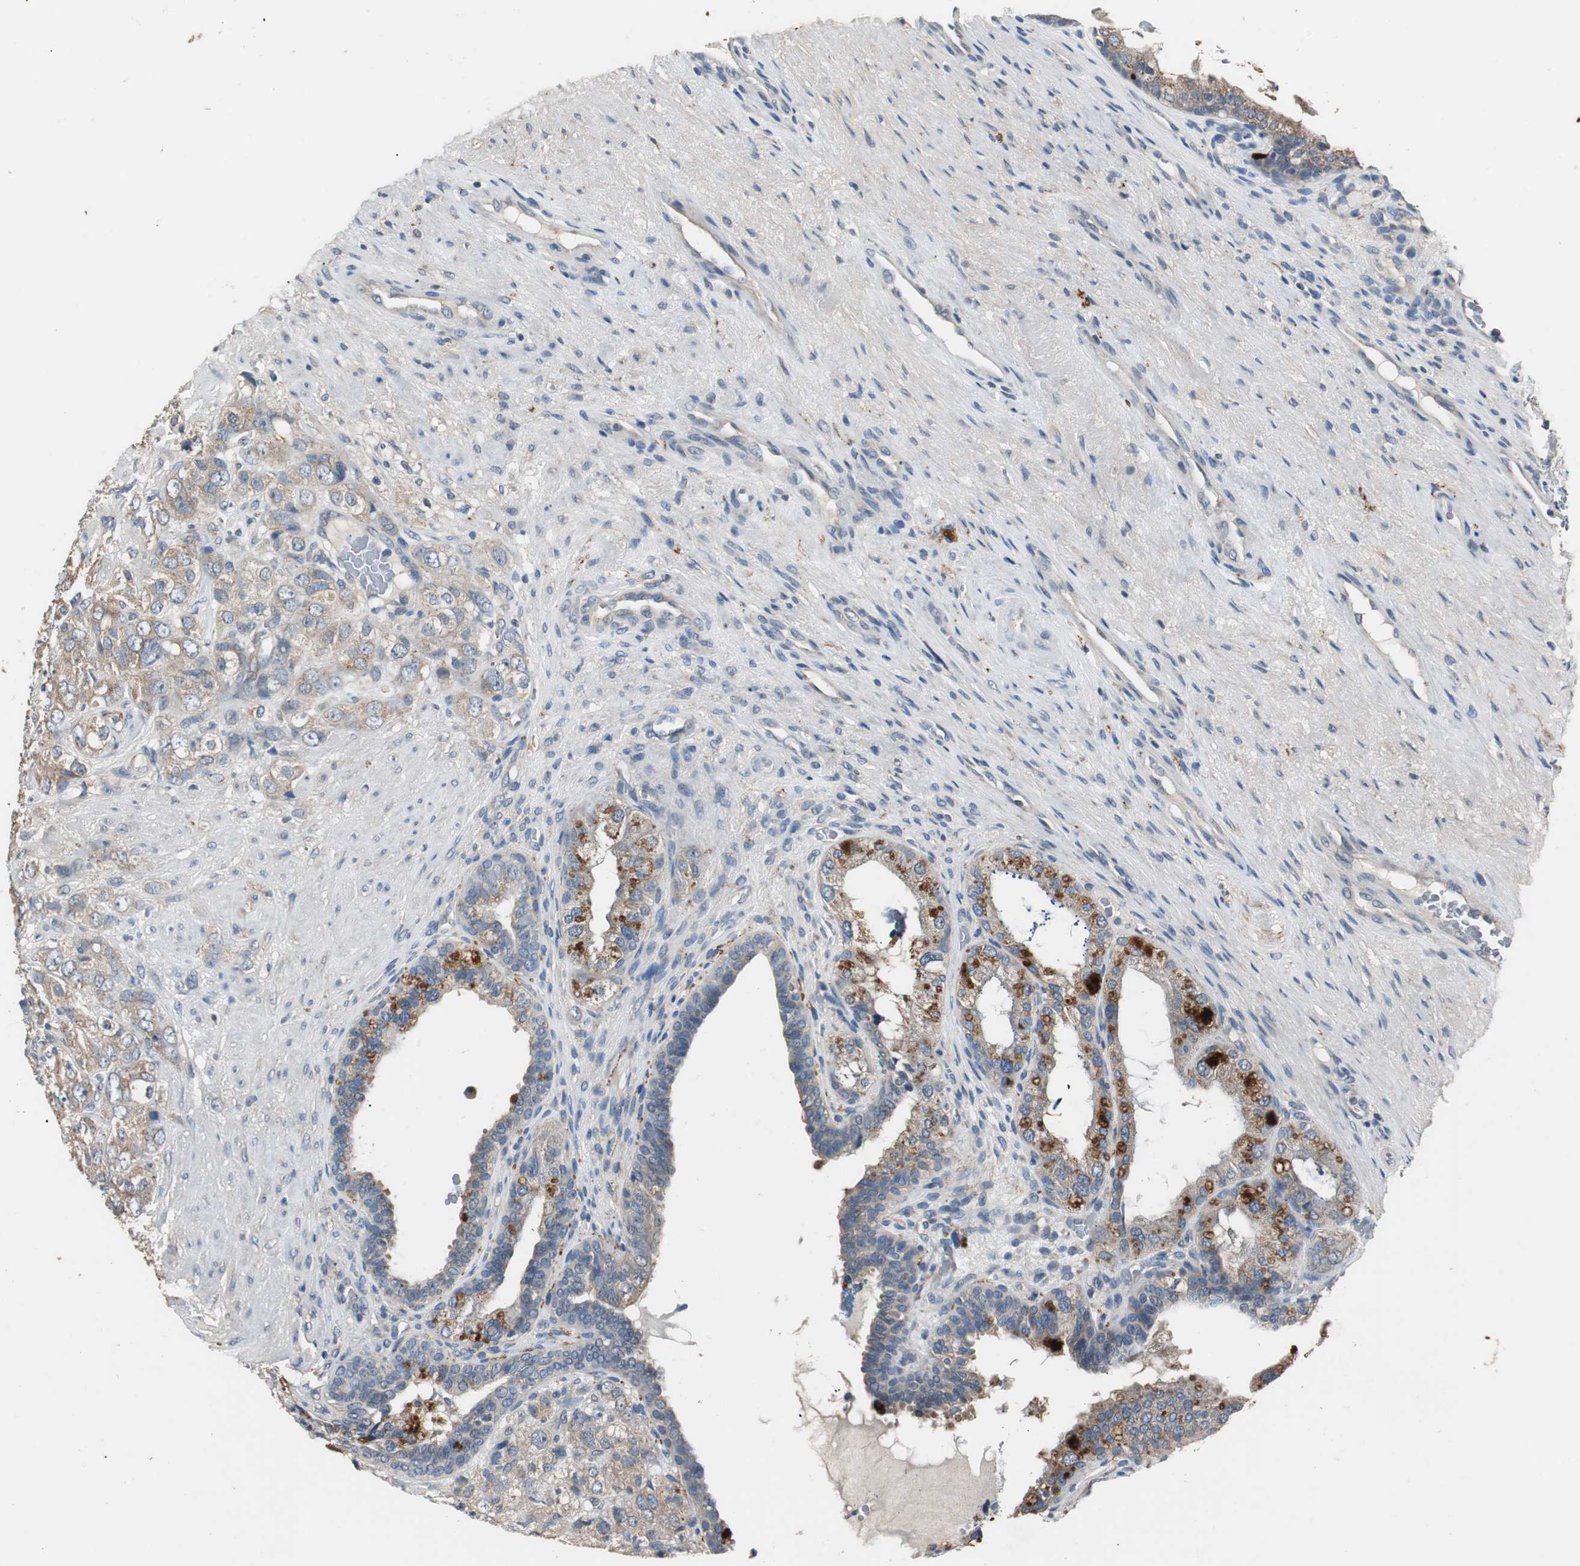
{"staining": {"intensity": "weak", "quantity": "25%-75%", "location": "cytoplasmic/membranous"}, "tissue": "prostate cancer", "cell_type": "Tumor cells", "image_type": "cancer", "snomed": [{"axis": "morphology", "description": "Adenocarcinoma, High grade"}, {"axis": "topography", "description": "Prostate"}], "caption": "Protein analysis of high-grade adenocarcinoma (prostate) tissue reveals weak cytoplasmic/membranous expression in about 25%-75% of tumor cells. The staining is performed using DAB (3,3'-diaminobenzidine) brown chromogen to label protein expression. The nuclei are counter-stained blue using hematoxylin.", "gene": "PTPRN2", "patient": {"sex": "male", "age": 68}}